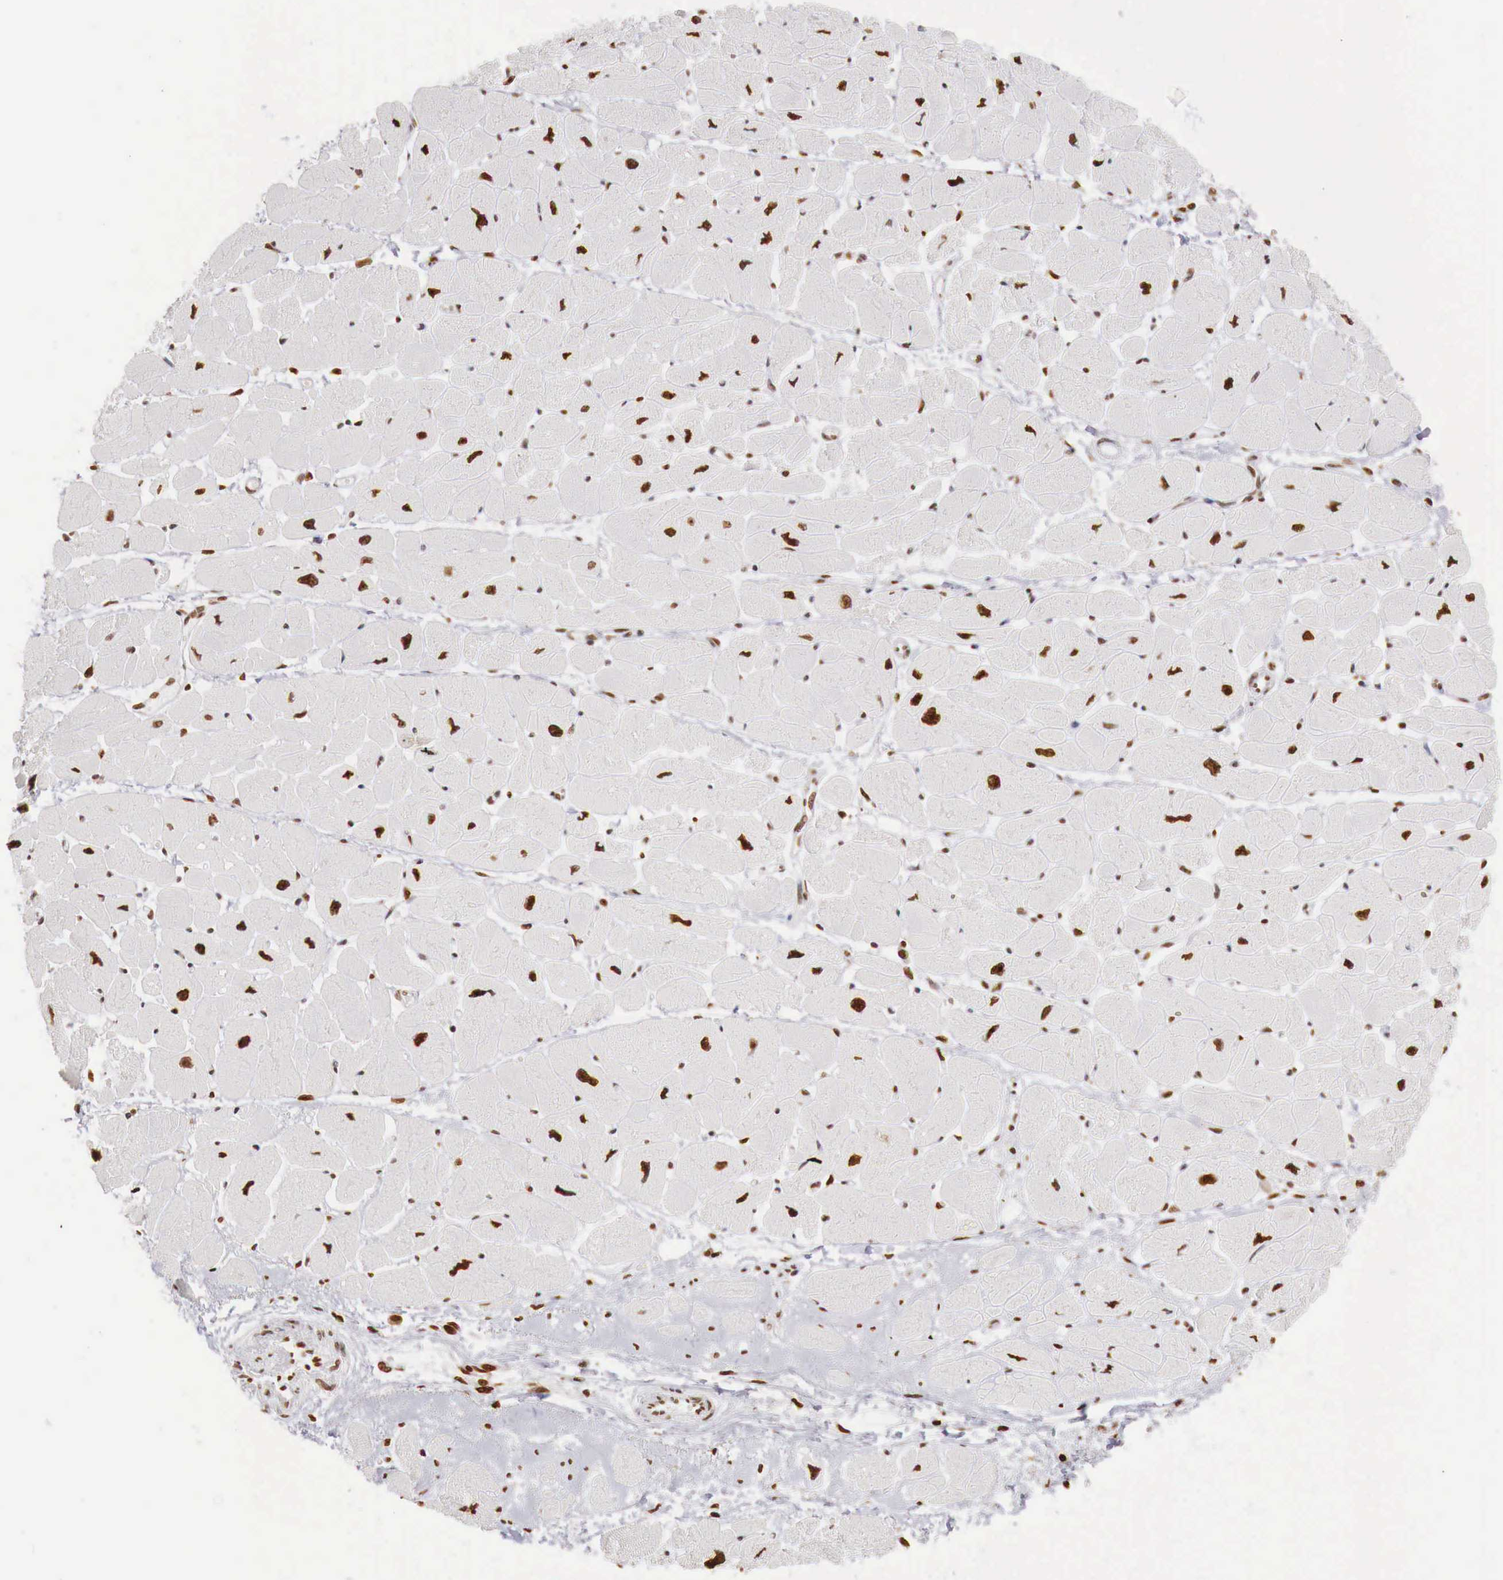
{"staining": {"intensity": "strong", "quantity": ">75%", "location": "nuclear"}, "tissue": "heart muscle", "cell_type": "Cardiomyocytes", "image_type": "normal", "snomed": [{"axis": "morphology", "description": "Normal tissue, NOS"}, {"axis": "topography", "description": "Heart"}], "caption": "Cardiomyocytes demonstrate strong nuclear expression in about >75% of cells in unremarkable heart muscle.", "gene": "DKC1", "patient": {"sex": "female", "age": 54}}